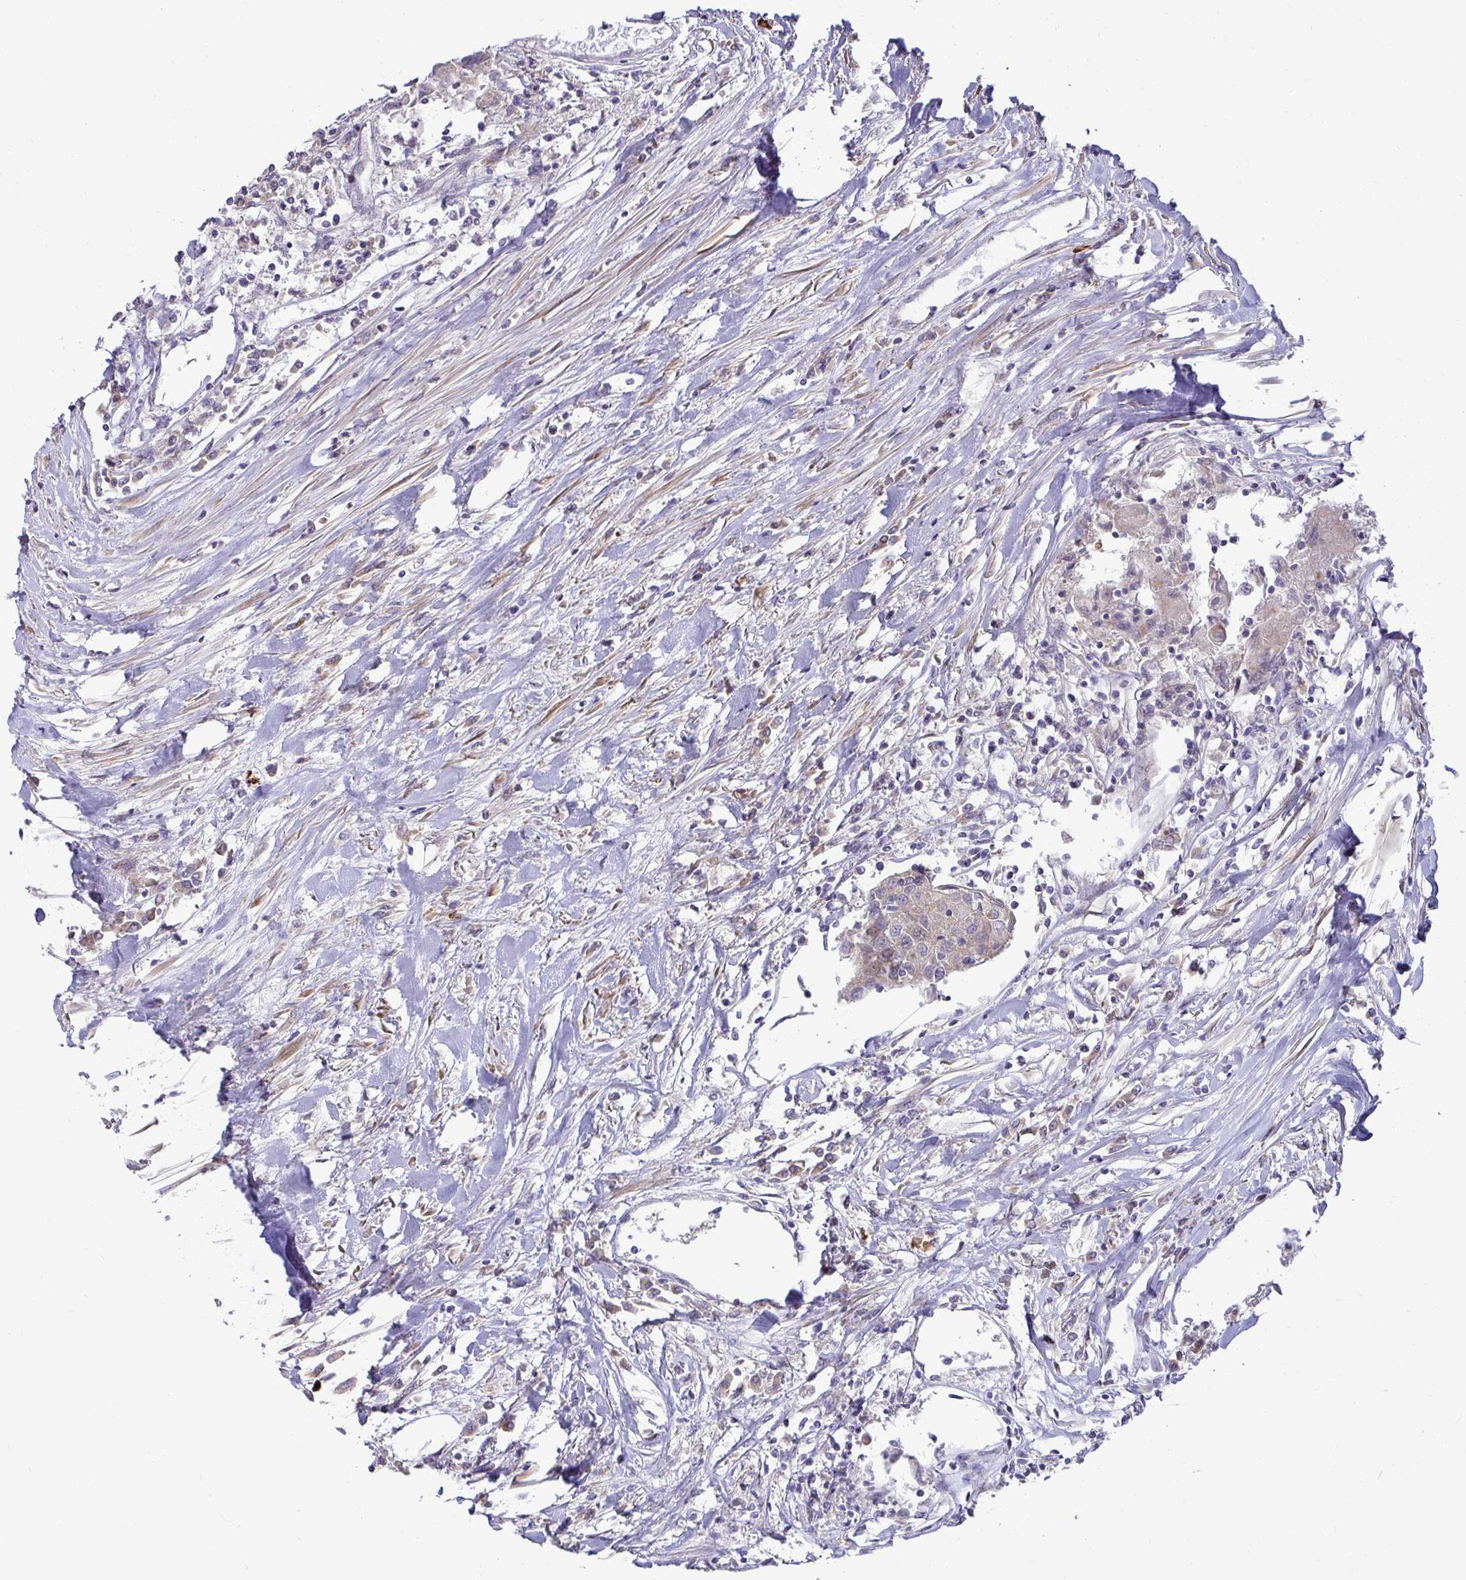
{"staining": {"intensity": "weak", "quantity": "<25%", "location": "cytoplasmic/membranous"}, "tissue": "urothelial cancer", "cell_type": "Tumor cells", "image_type": "cancer", "snomed": [{"axis": "morphology", "description": "Urothelial carcinoma, High grade"}, {"axis": "topography", "description": "Urinary bladder"}], "caption": "Tumor cells show no significant protein staining in high-grade urothelial carcinoma. Brightfield microscopy of immunohistochemistry stained with DAB (brown) and hematoxylin (blue), captured at high magnification.", "gene": "SH2D1B", "patient": {"sex": "female", "age": 85}}